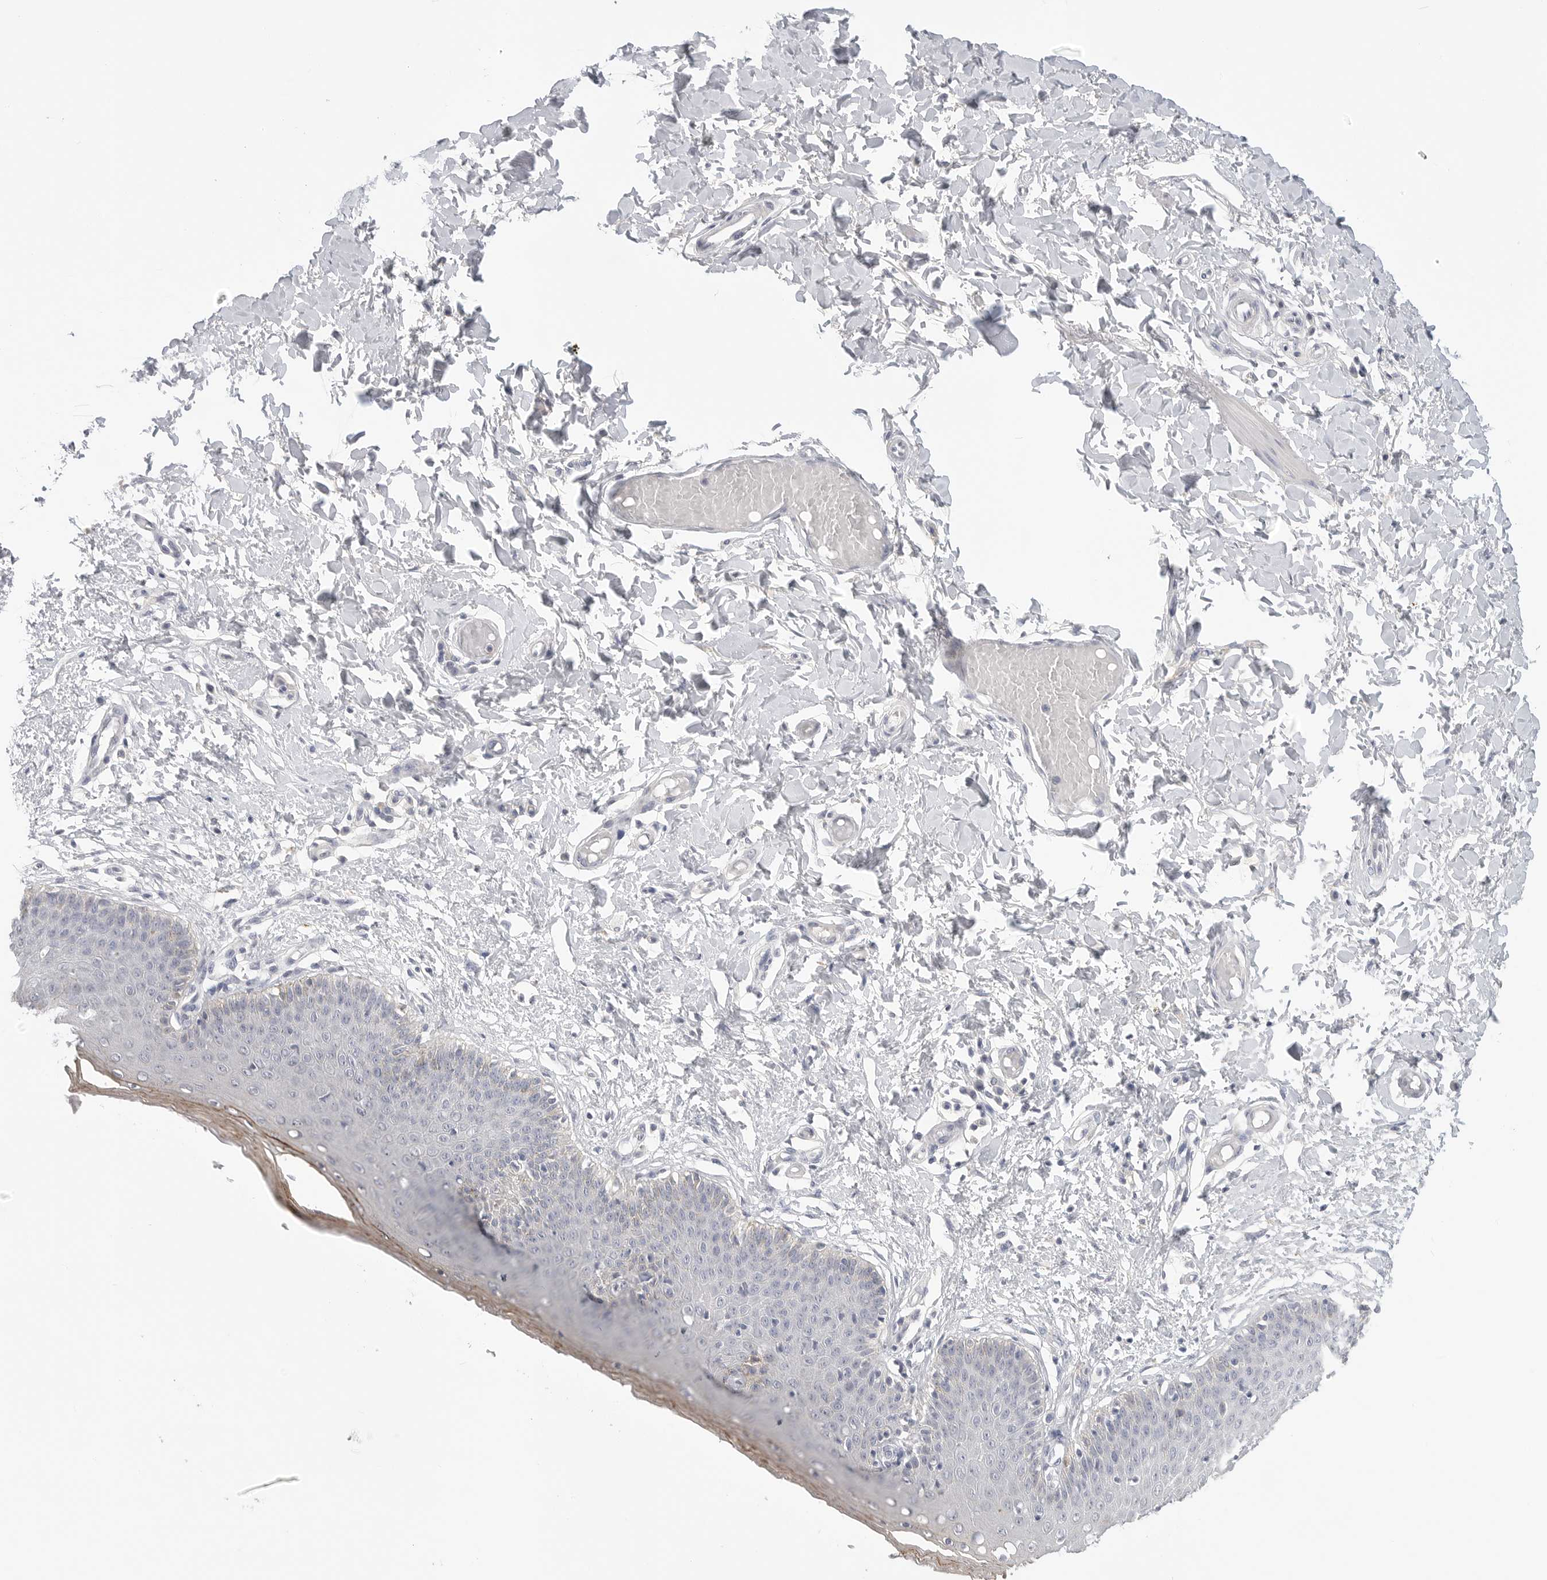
{"staining": {"intensity": "moderate", "quantity": "<25%", "location": "cytoplasmic/membranous"}, "tissue": "skin", "cell_type": "Epidermal cells", "image_type": "normal", "snomed": [{"axis": "morphology", "description": "Normal tissue, NOS"}, {"axis": "topography", "description": "Vulva"}], "caption": "Immunohistochemical staining of normal human skin shows low levels of moderate cytoplasmic/membranous positivity in about <25% of epidermal cells.", "gene": "FBN2", "patient": {"sex": "female", "age": 66}}